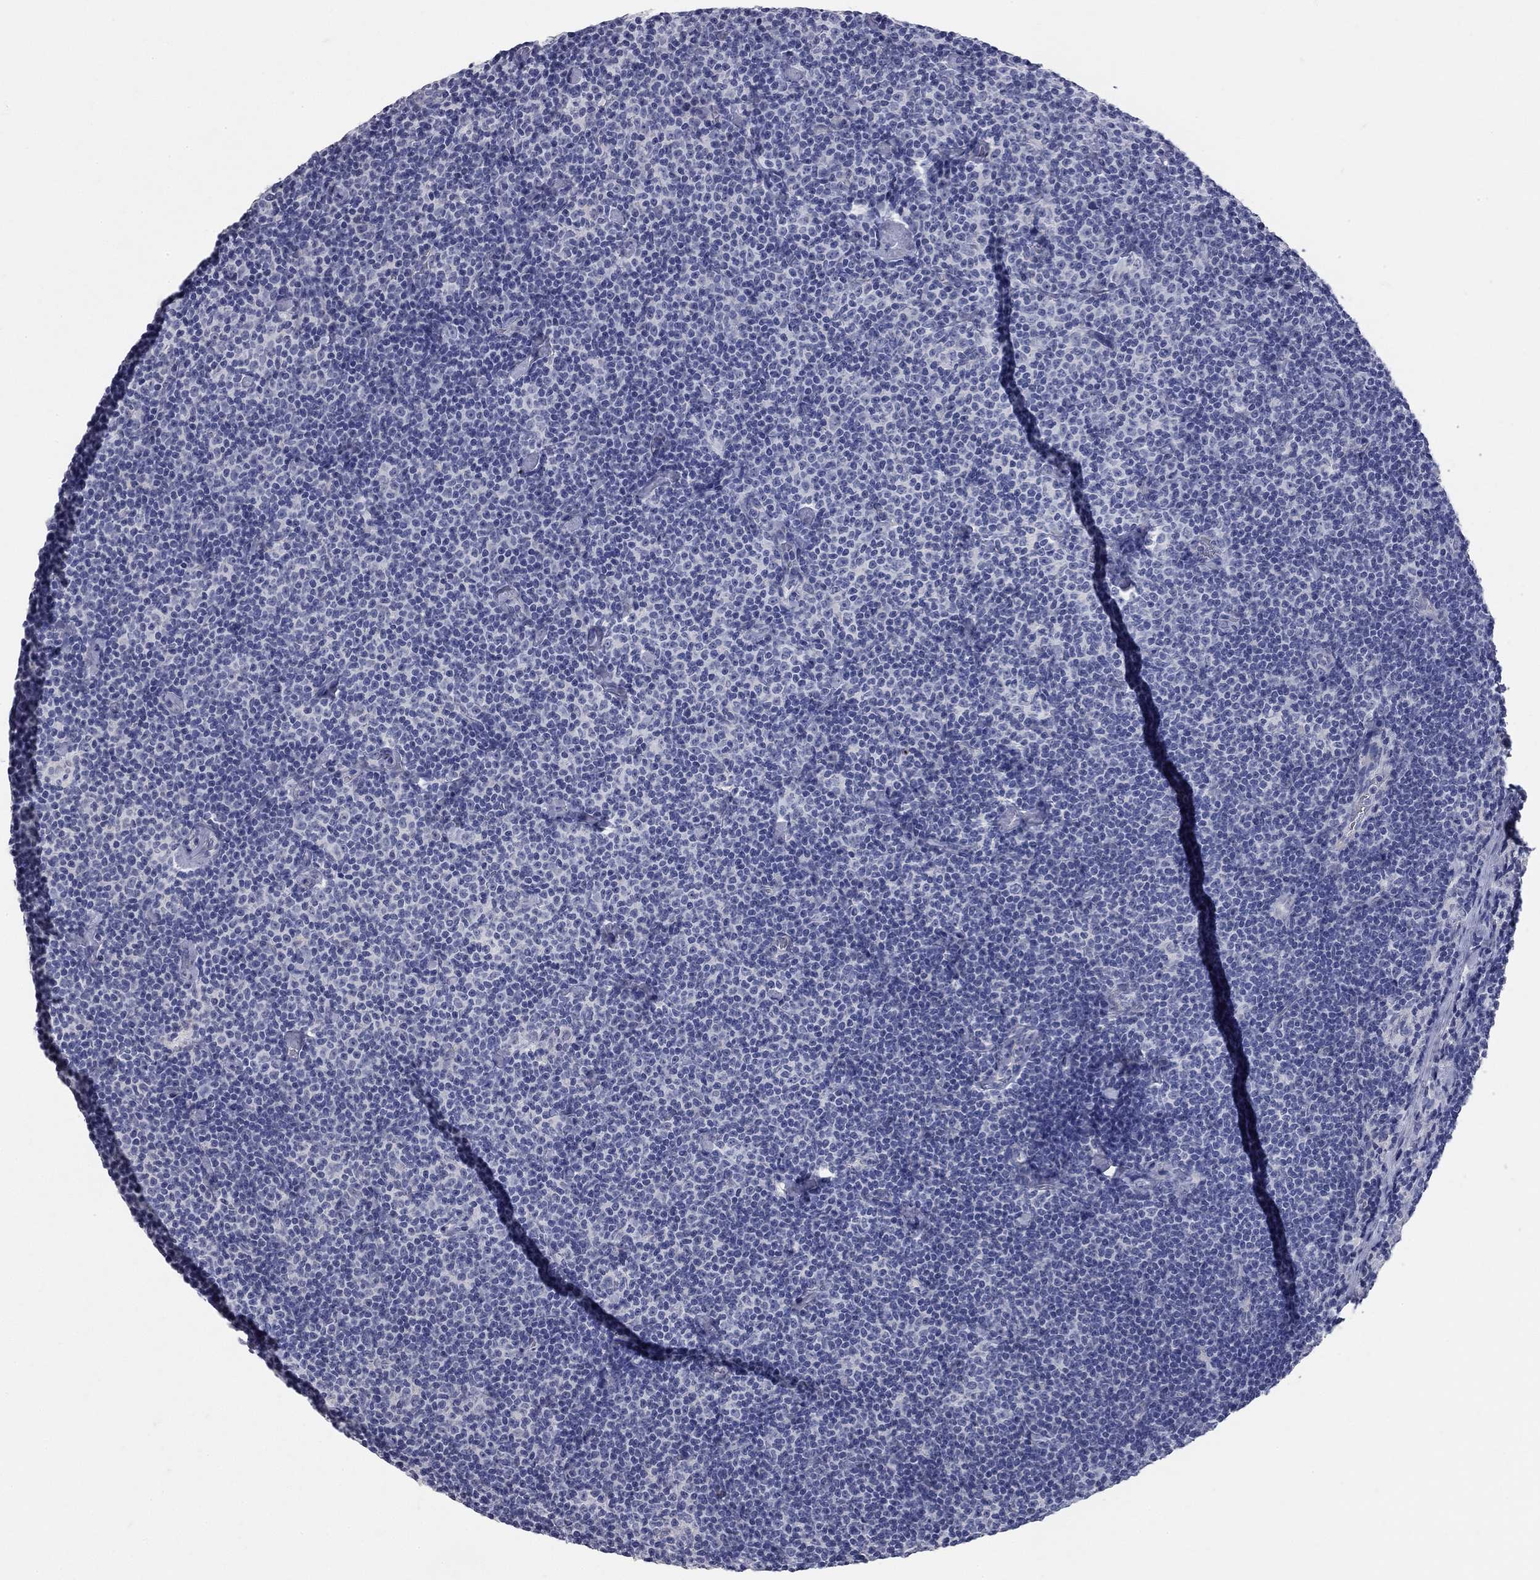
{"staining": {"intensity": "negative", "quantity": "none", "location": "none"}, "tissue": "lymphoma", "cell_type": "Tumor cells", "image_type": "cancer", "snomed": [{"axis": "morphology", "description": "Malignant lymphoma, non-Hodgkin's type, Low grade"}, {"axis": "topography", "description": "Lymph node"}], "caption": "Tumor cells show no significant staining in malignant lymphoma, non-Hodgkin's type (low-grade).", "gene": "SYT12", "patient": {"sex": "male", "age": 81}}